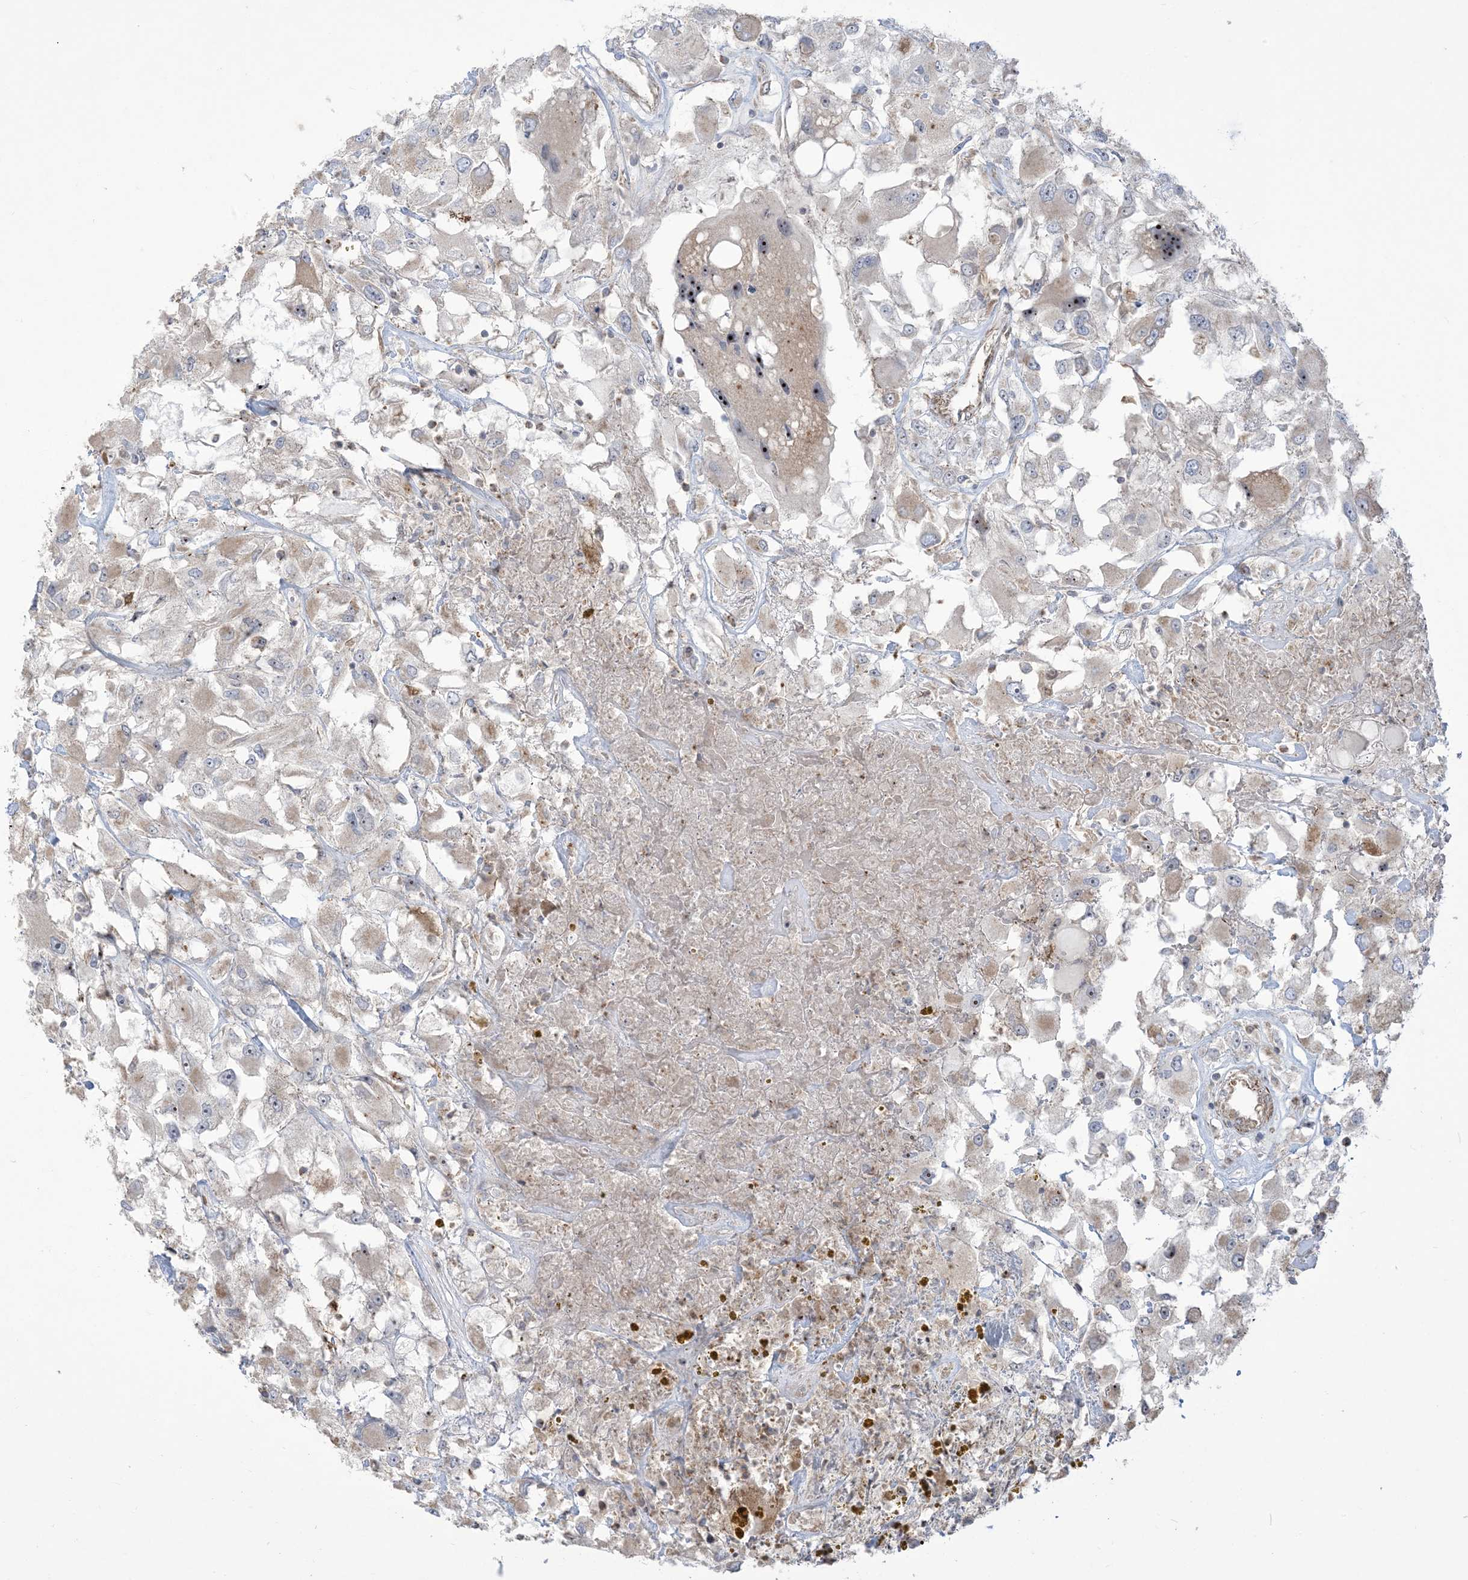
{"staining": {"intensity": "weak", "quantity": "<25%", "location": "cytoplasmic/membranous"}, "tissue": "renal cancer", "cell_type": "Tumor cells", "image_type": "cancer", "snomed": [{"axis": "morphology", "description": "Adenocarcinoma, NOS"}, {"axis": "topography", "description": "Kidney"}], "caption": "The image displays no significant staining in tumor cells of renal adenocarcinoma.", "gene": "KLHL18", "patient": {"sex": "female", "age": 52}}